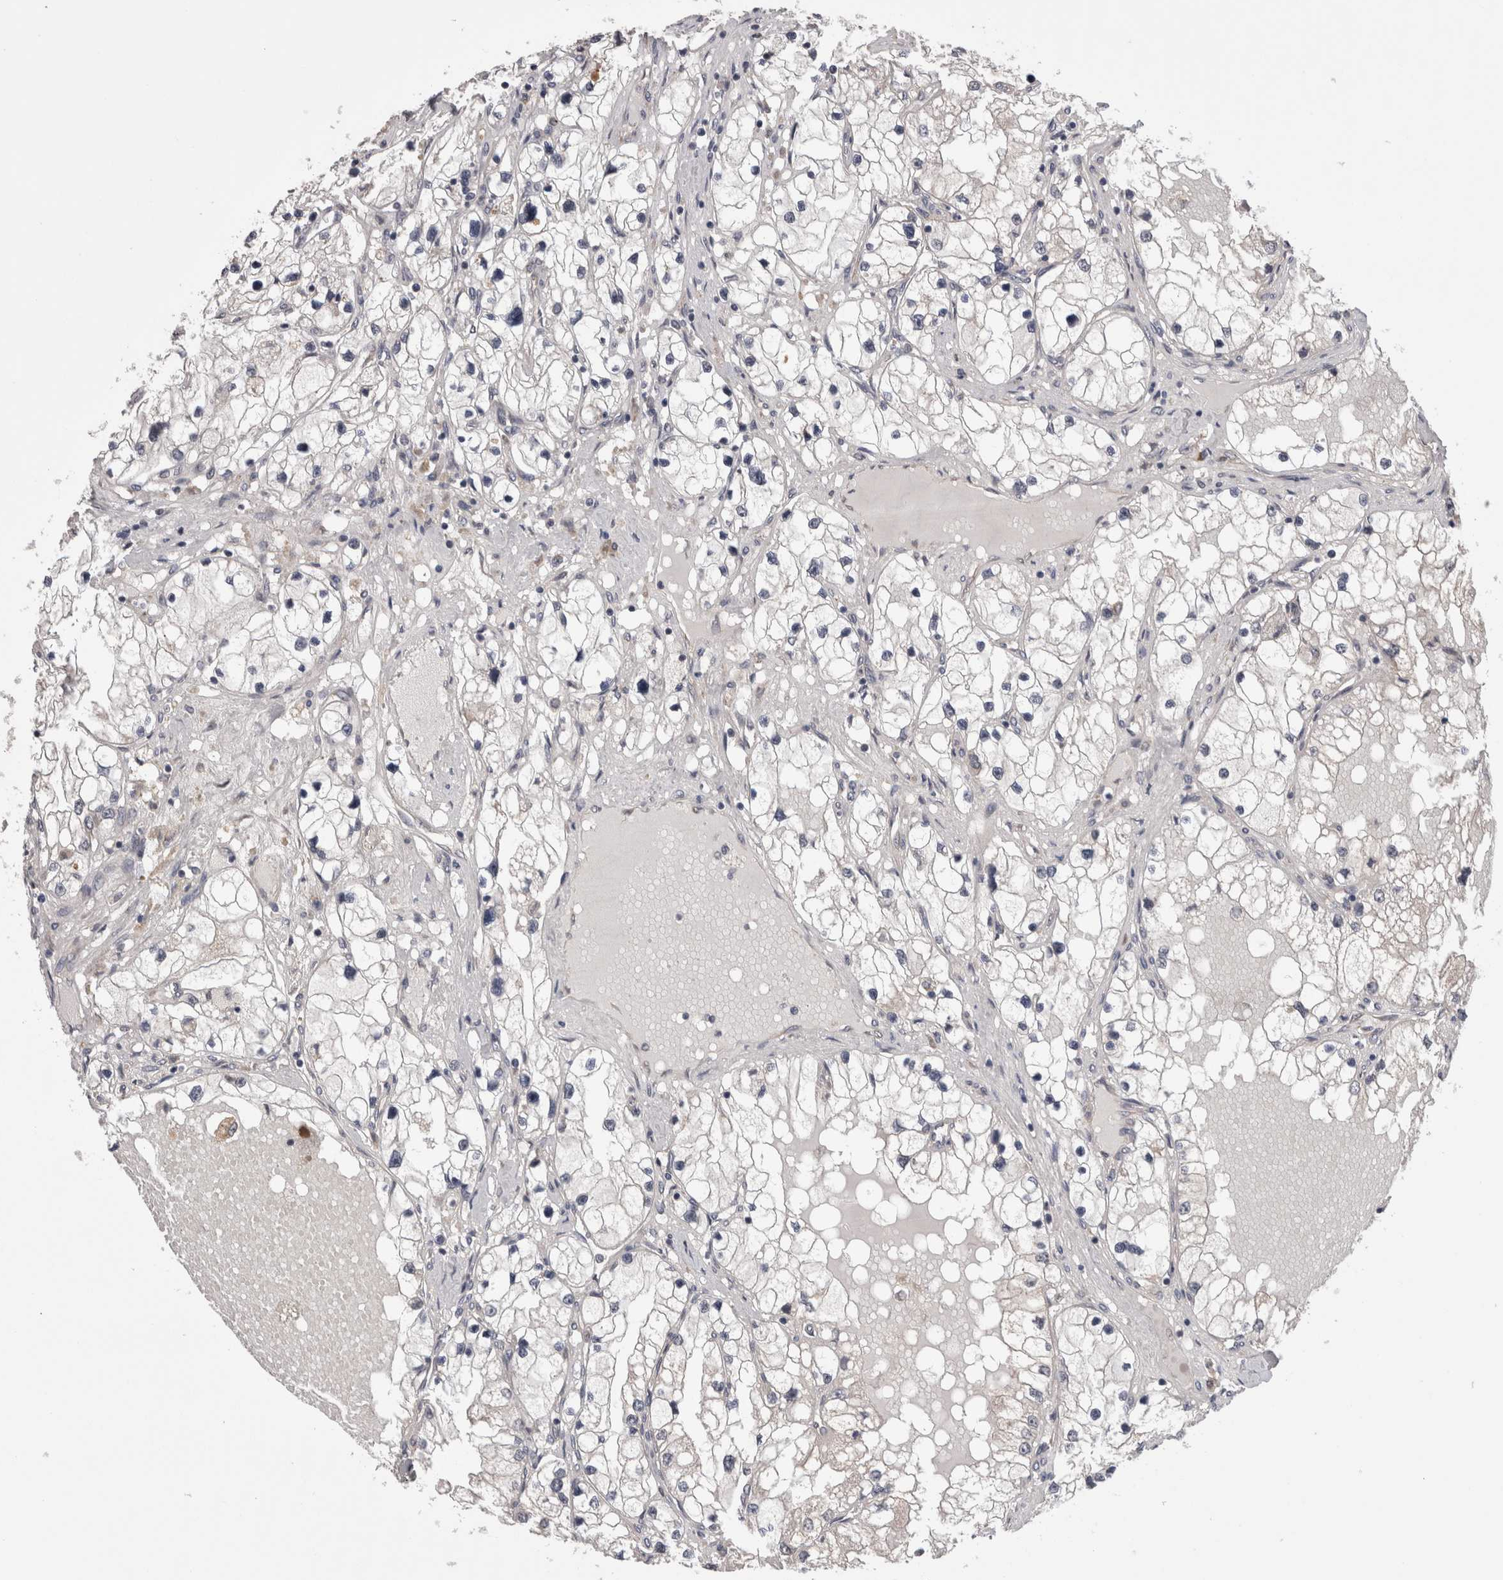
{"staining": {"intensity": "negative", "quantity": "none", "location": "none"}, "tissue": "renal cancer", "cell_type": "Tumor cells", "image_type": "cancer", "snomed": [{"axis": "morphology", "description": "Adenocarcinoma, NOS"}, {"axis": "topography", "description": "Kidney"}], "caption": "Immunohistochemistry micrograph of adenocarcinoma (renal) stained for a protein (brown), which reveals no expression in tumor cells.", "gene": "DCTN6", "patient": {"sex": "male", "age": 68}}